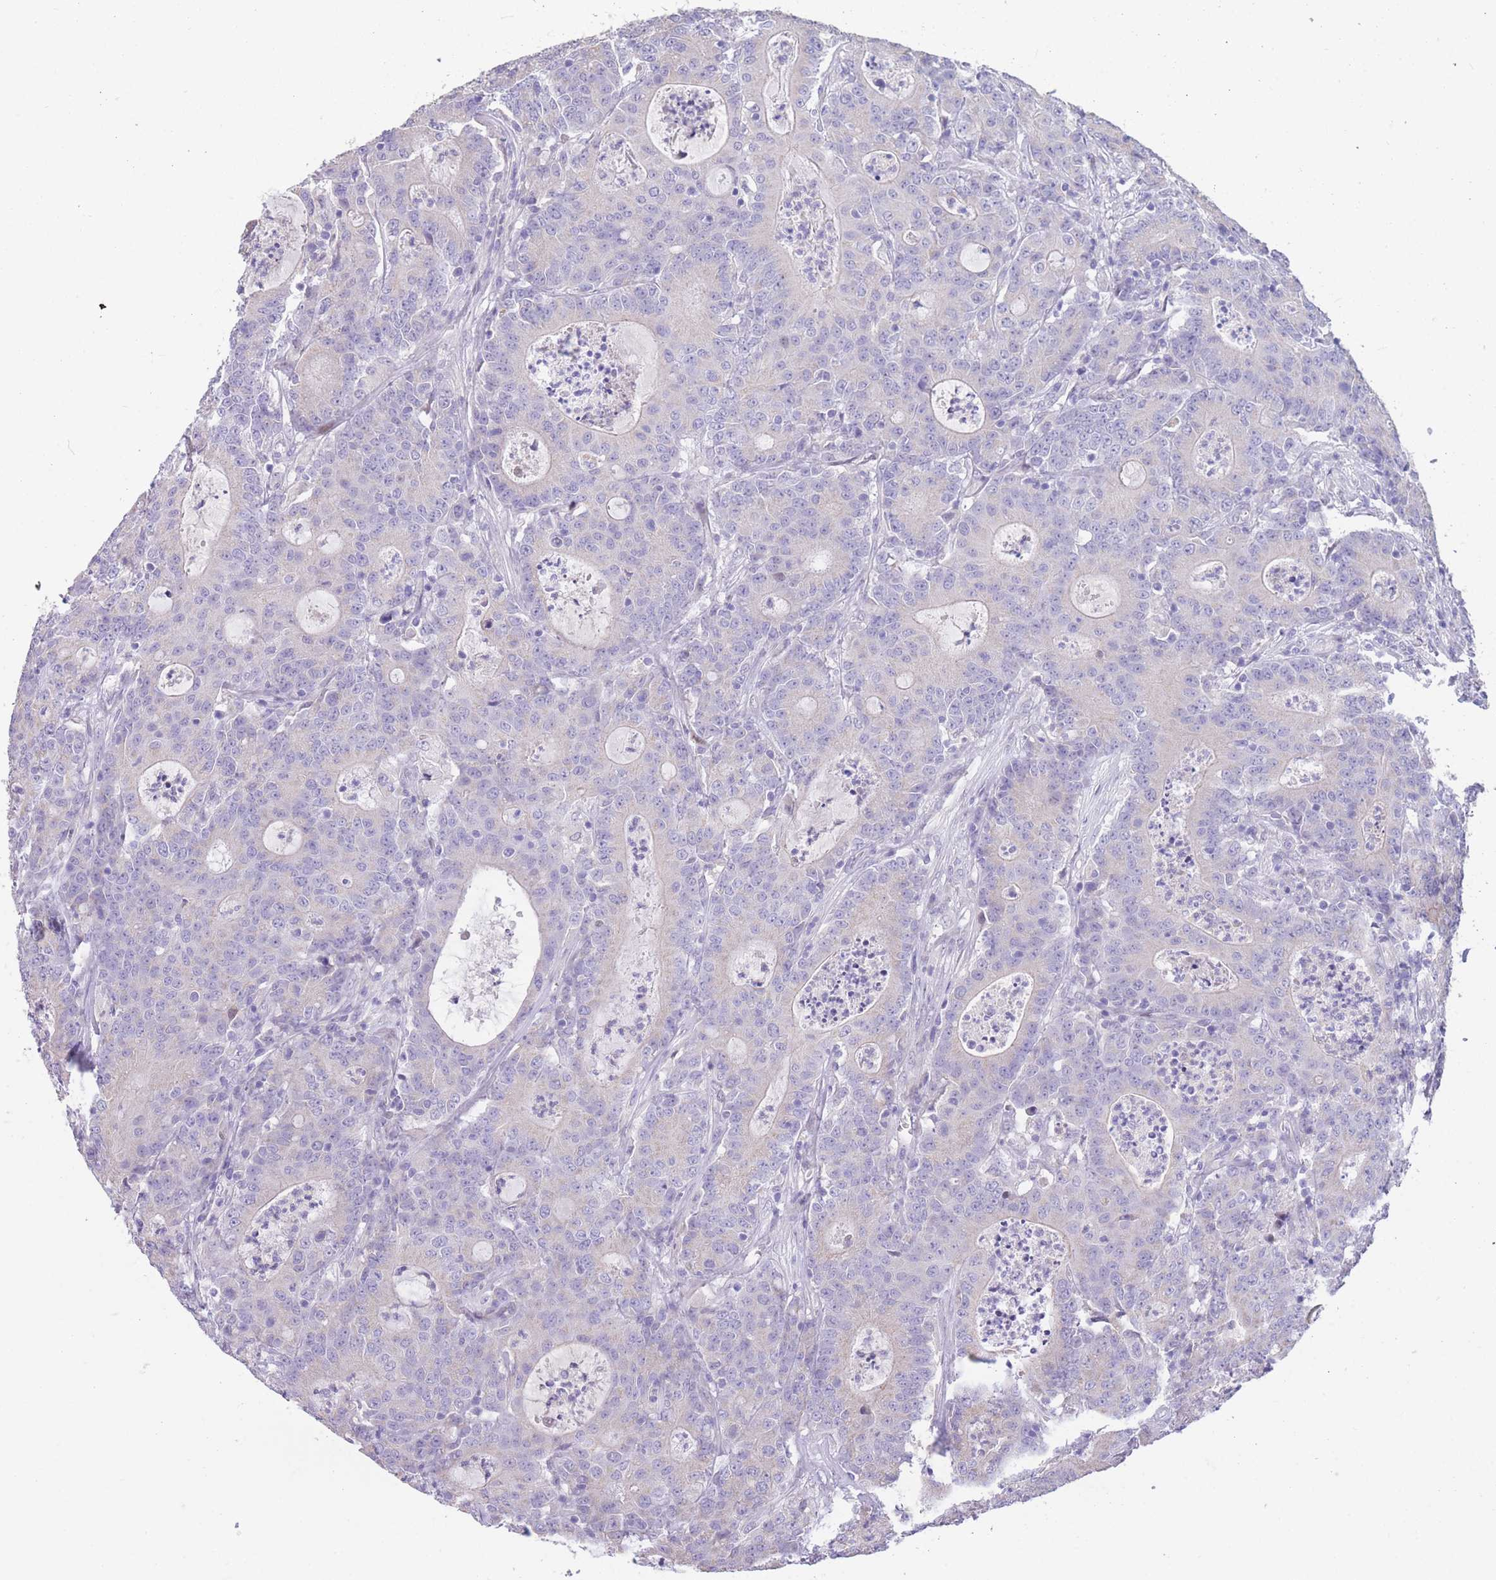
{"staining": {"intensity": "negative", "quantity": "none", "location": "none"}, "tissue": "colorectal cancer", "cell_type": "Tumor cells", "image_type": "cancer", "snomed": [{"axis": "morphology", "description": "Adenocarcinoma, NOS"}, {"axis": "topography", "description": "Colon"}], "caption": "Immunohistochemical staining of human colorectal cancer displays no significant staining in tumor cells.", "gene": "SHCBP1", "patient": {"sex": "male", "age": 83}}